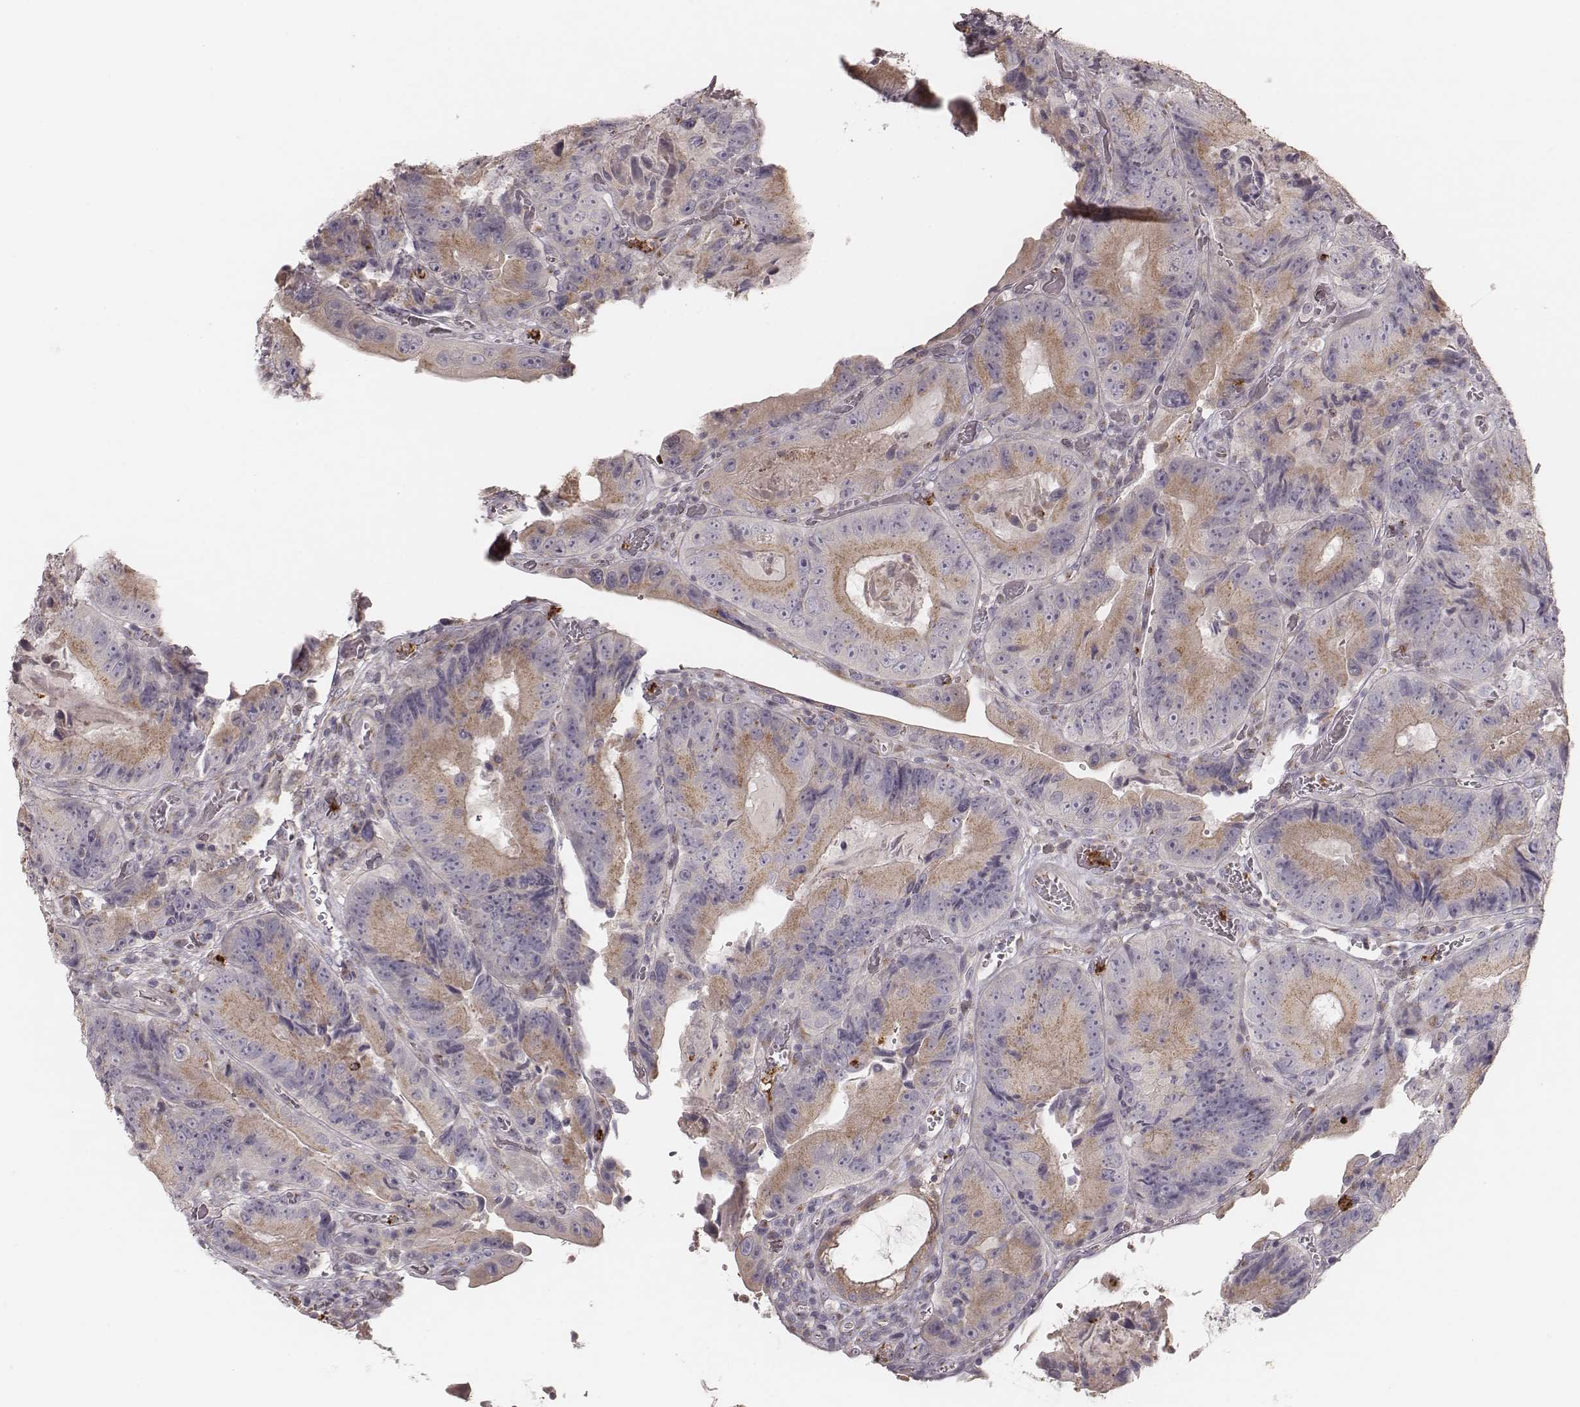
{"staining": {"intensity": "weak", "quantity": ">75%", "location": "cytoplasmic/membranous"}, "tissue": "colorectal cancer", "cell_type": "Tumor cells", "image_type": "cancer", "snomed": [{"axis": "morphology", "description": "Adenocarcinoma, NOS"}, {"axis": "topography", "description": "Colon"}], "caption": "An immunohistochemistry image of tumor tissue is shown. Protein staining in brown shows weak cytoplasmic/membranous positivity in colorectal cancer within tumor cells.", "gene": "ABCA7", "patient": {"sex": "female", "age": 86}}